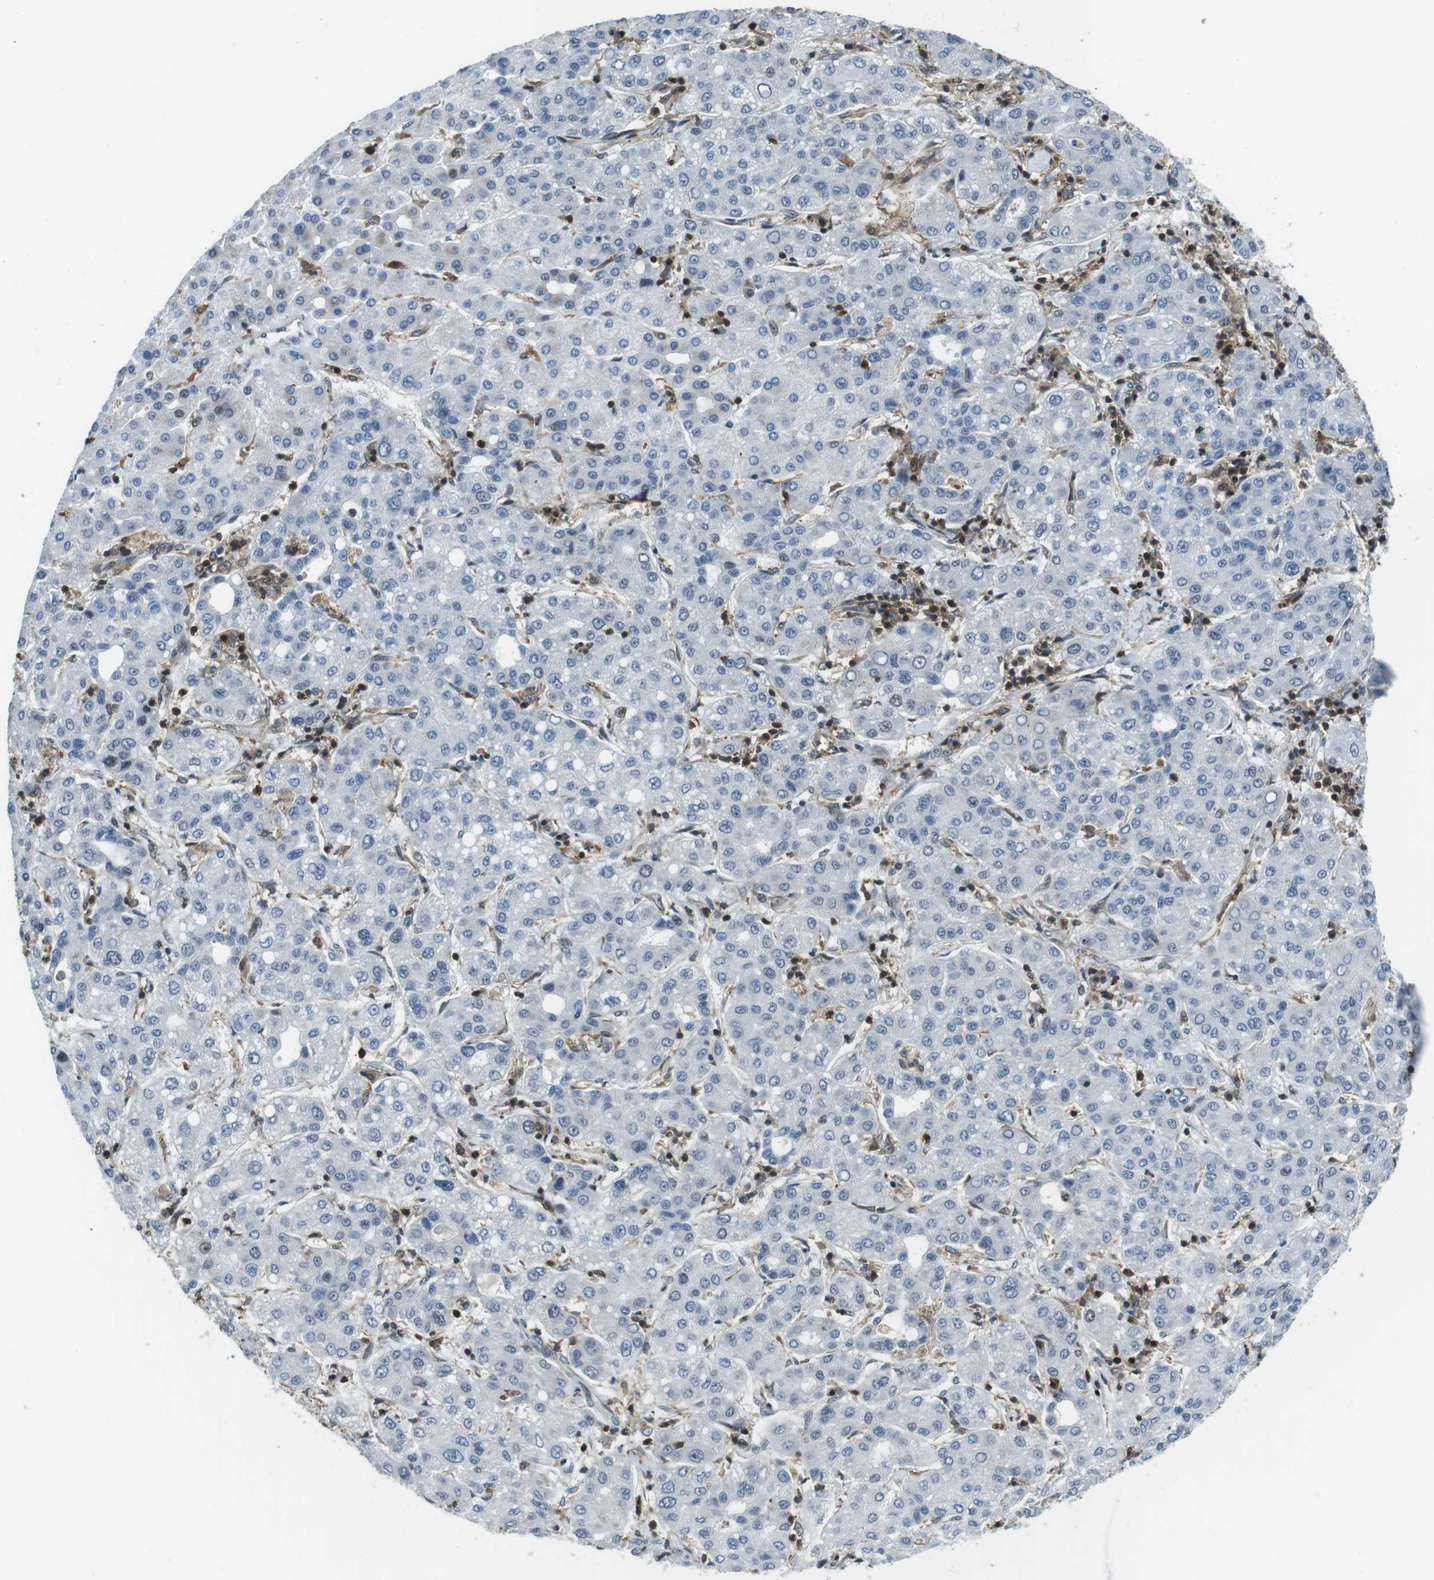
{"staining": {"intensity": "negative", "quantity": "none", "location": "none"}, "tissue": "liver cancer", "cell_type": "Tumor cells", "image_type": "cancer", "snomed": [{"axis": "morphology", "description": "Carcinoma, Hepatocellular, NOS"}, {"axis": "topography", "description": "Liver"}], "caption": "Immunohistochemistry (IHC) histopathology image of neoplastic tissue: human liver cancer stained with DAB demonstrates no significant protein staining in tumor cells.", "gene": "STK10", "patient": {"sex": "male", "age": 65}}